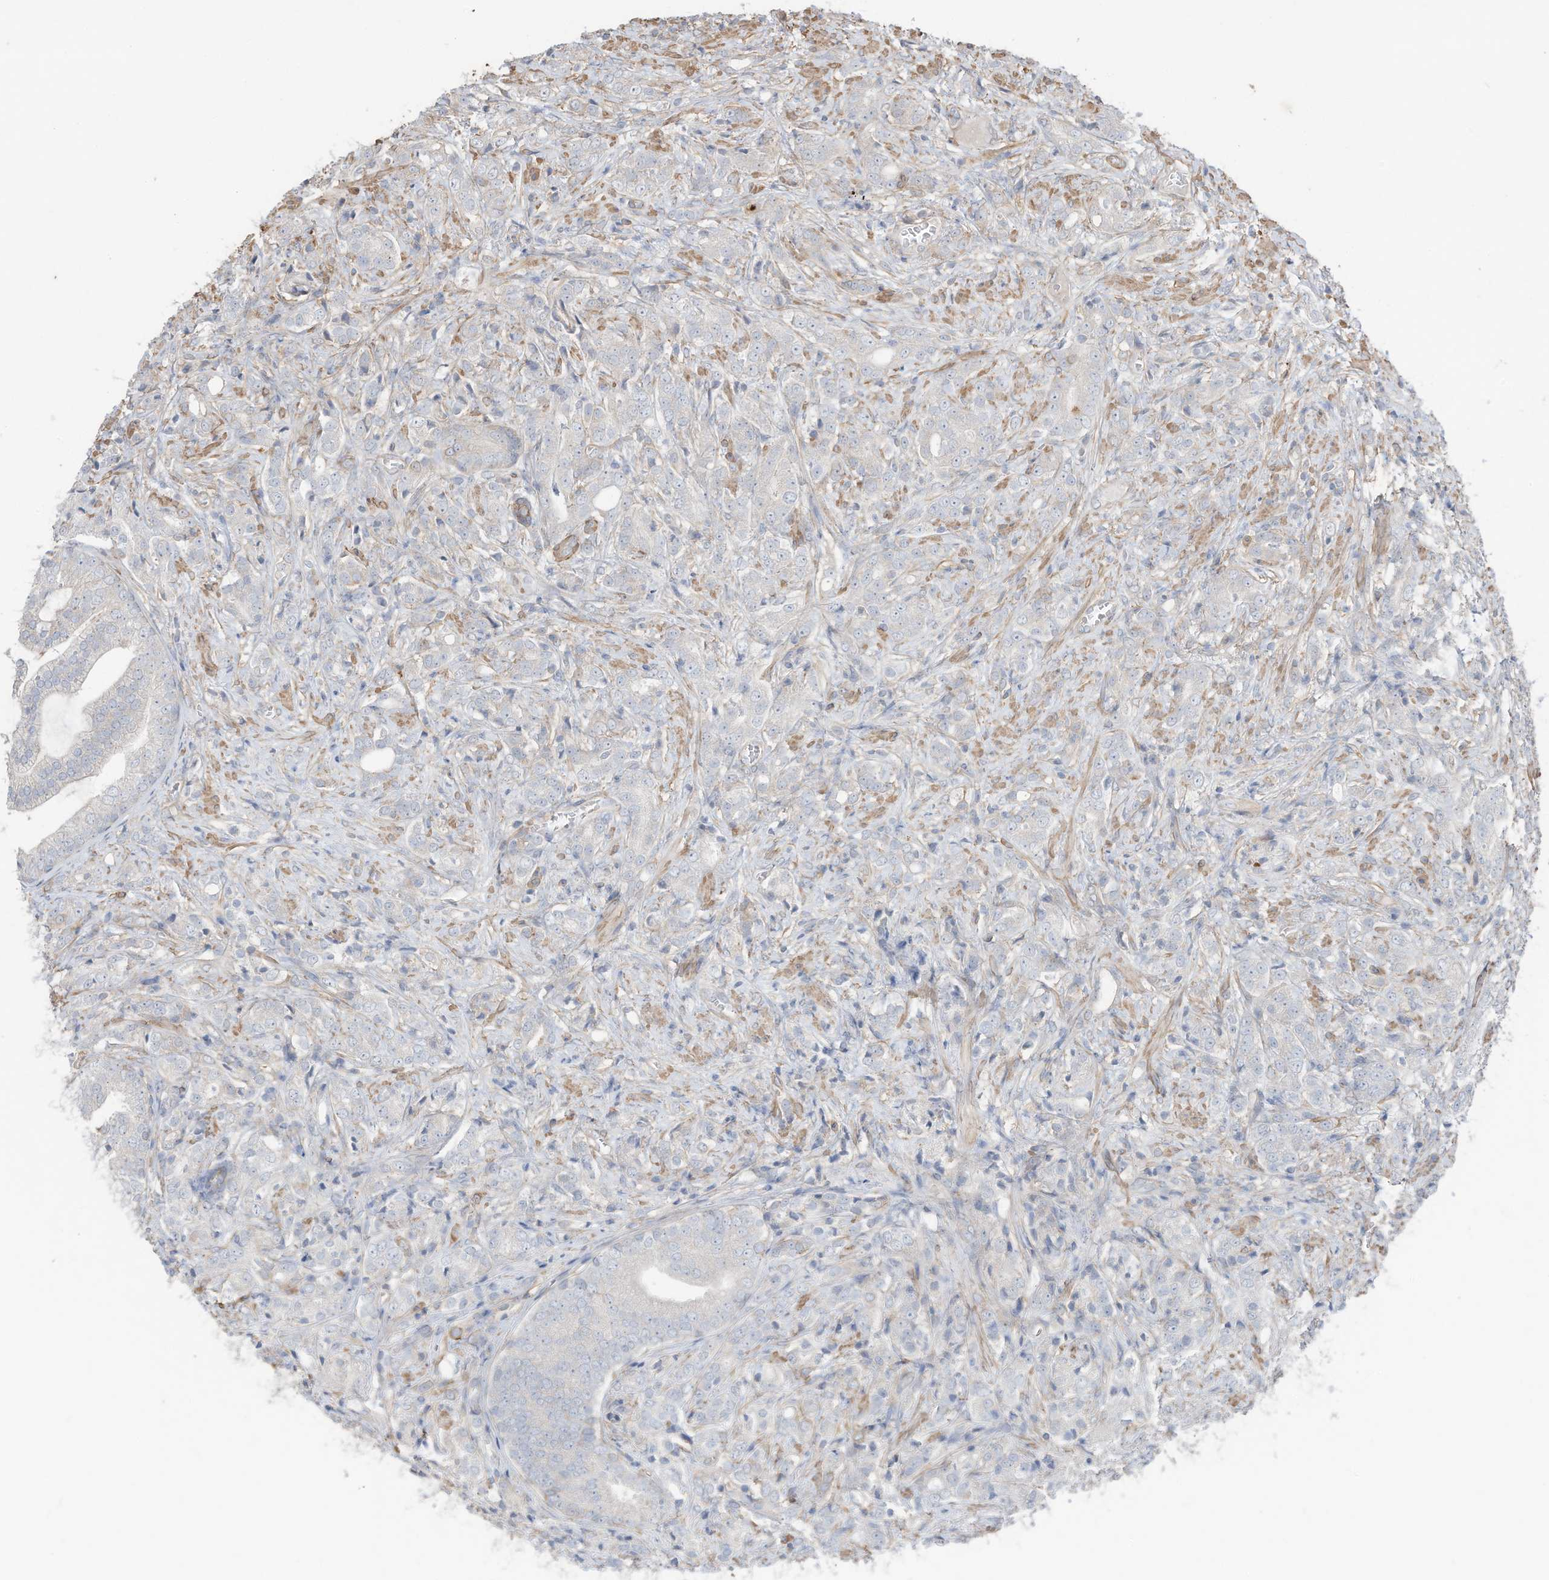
{"staining": {"intensity": "negative", "quantity": "none", "location": "none"}, "tissue": "prostate cancer", "cell_type": "Tumor cells", "image_type": "cancer", "snomed": [{"axis": "morphology", "description": "Adenocarcinoma, High grade"}, {"axis": "topography", "description": "Prostate"}], "caption": "Tumor cells show no significant staining in prostate cancer.", "gene": "SLC17A7", "patient": {"sex": "male", "age": 57}}